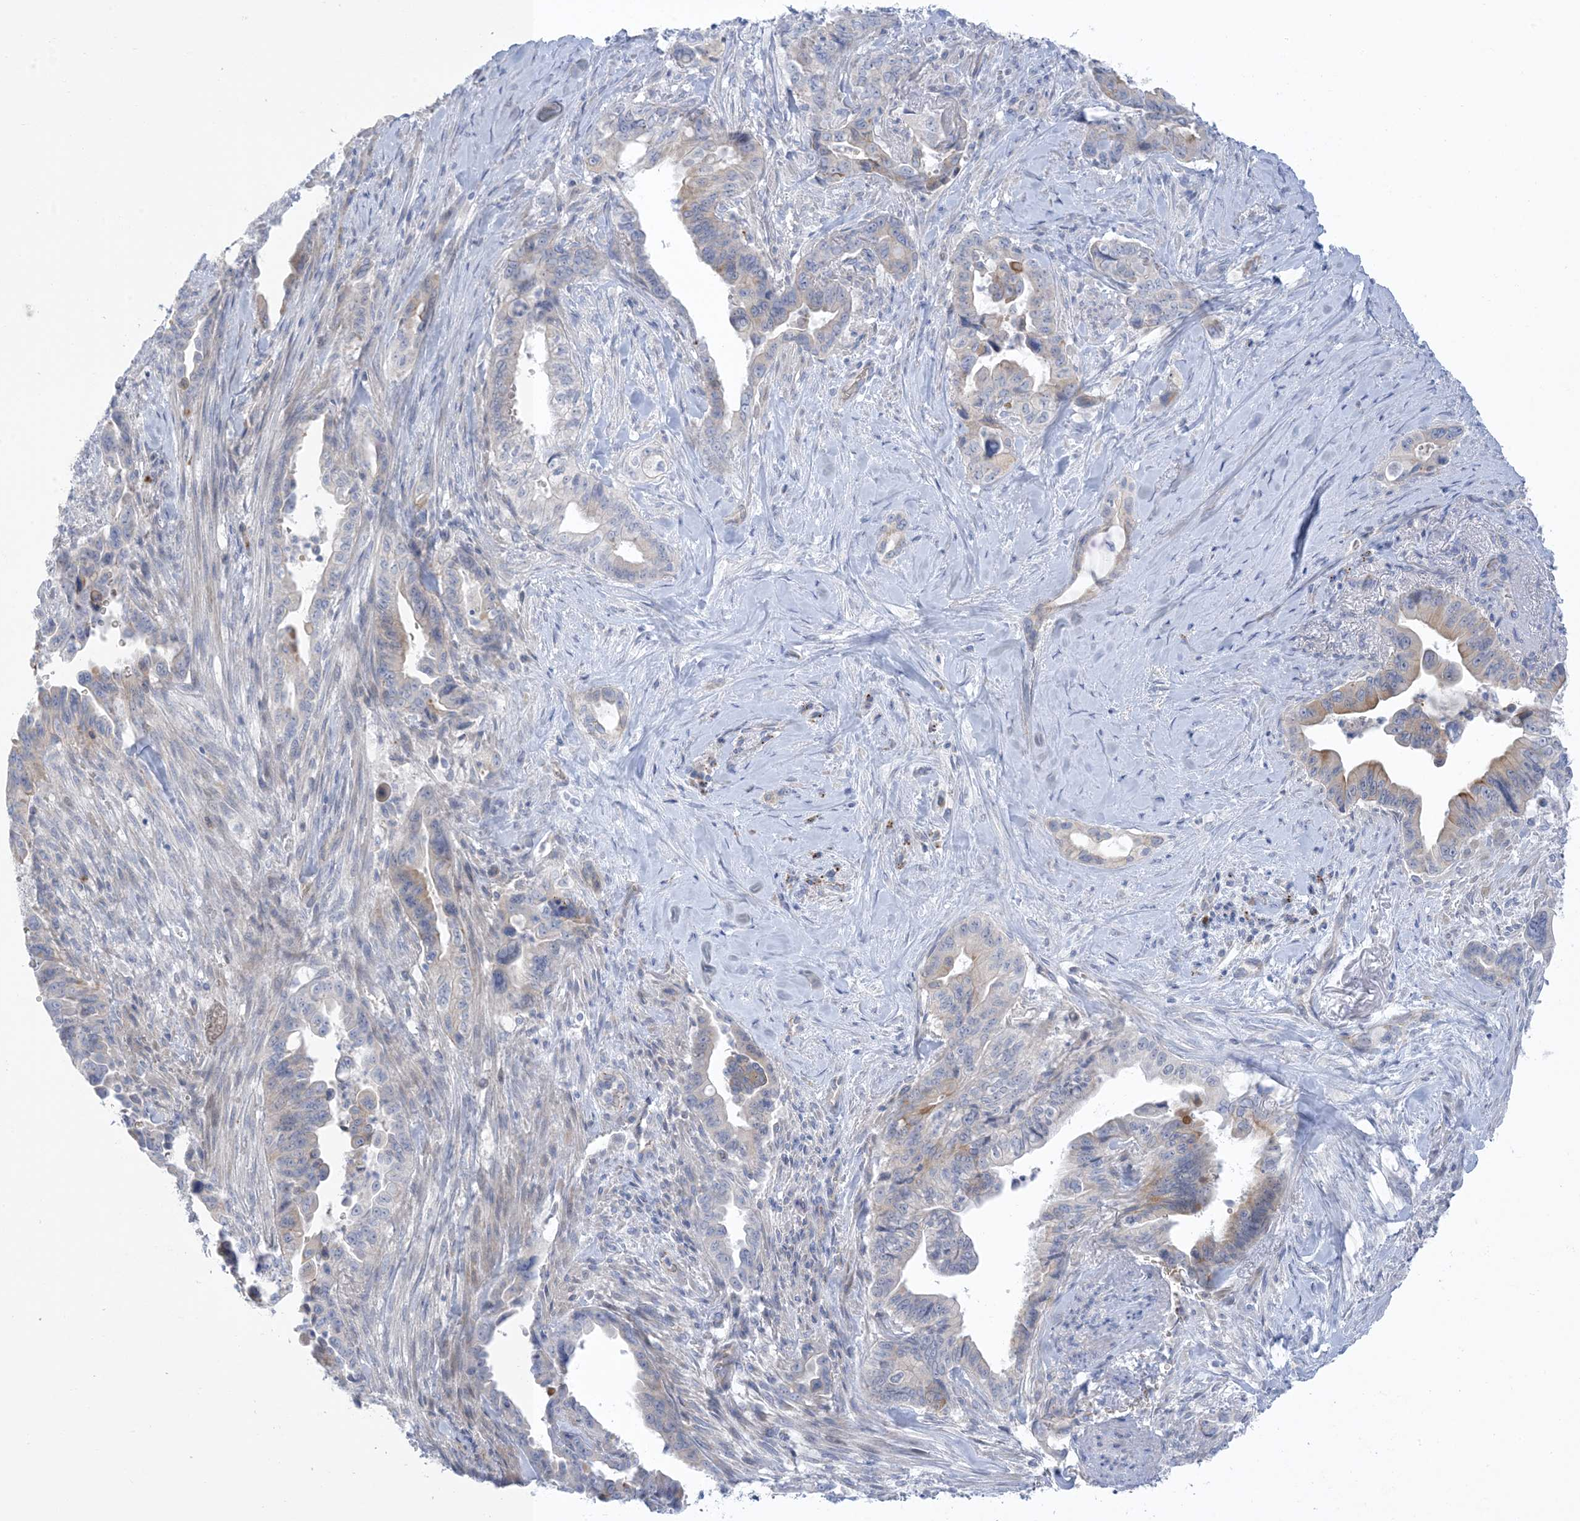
{"staining": {"intensity": "weak", "quantity": "<25%", "location": "cytoplasmic/membranous"}, "tissue": "pancreatic cancer", "cell_type": "Tumor cells", "image_type": "cancer", "snomed": [{"axis": "morphology", "description": "Adenocarcinoma, NOS"}, {"axis": "topography", "description": "Pancreas"}], "caption": "Tumor cells show no significant protein expression in pancreatic adenocarcinoma.", "gene": "XIRP2", "patient": {"sex": "male", "age": 70}}